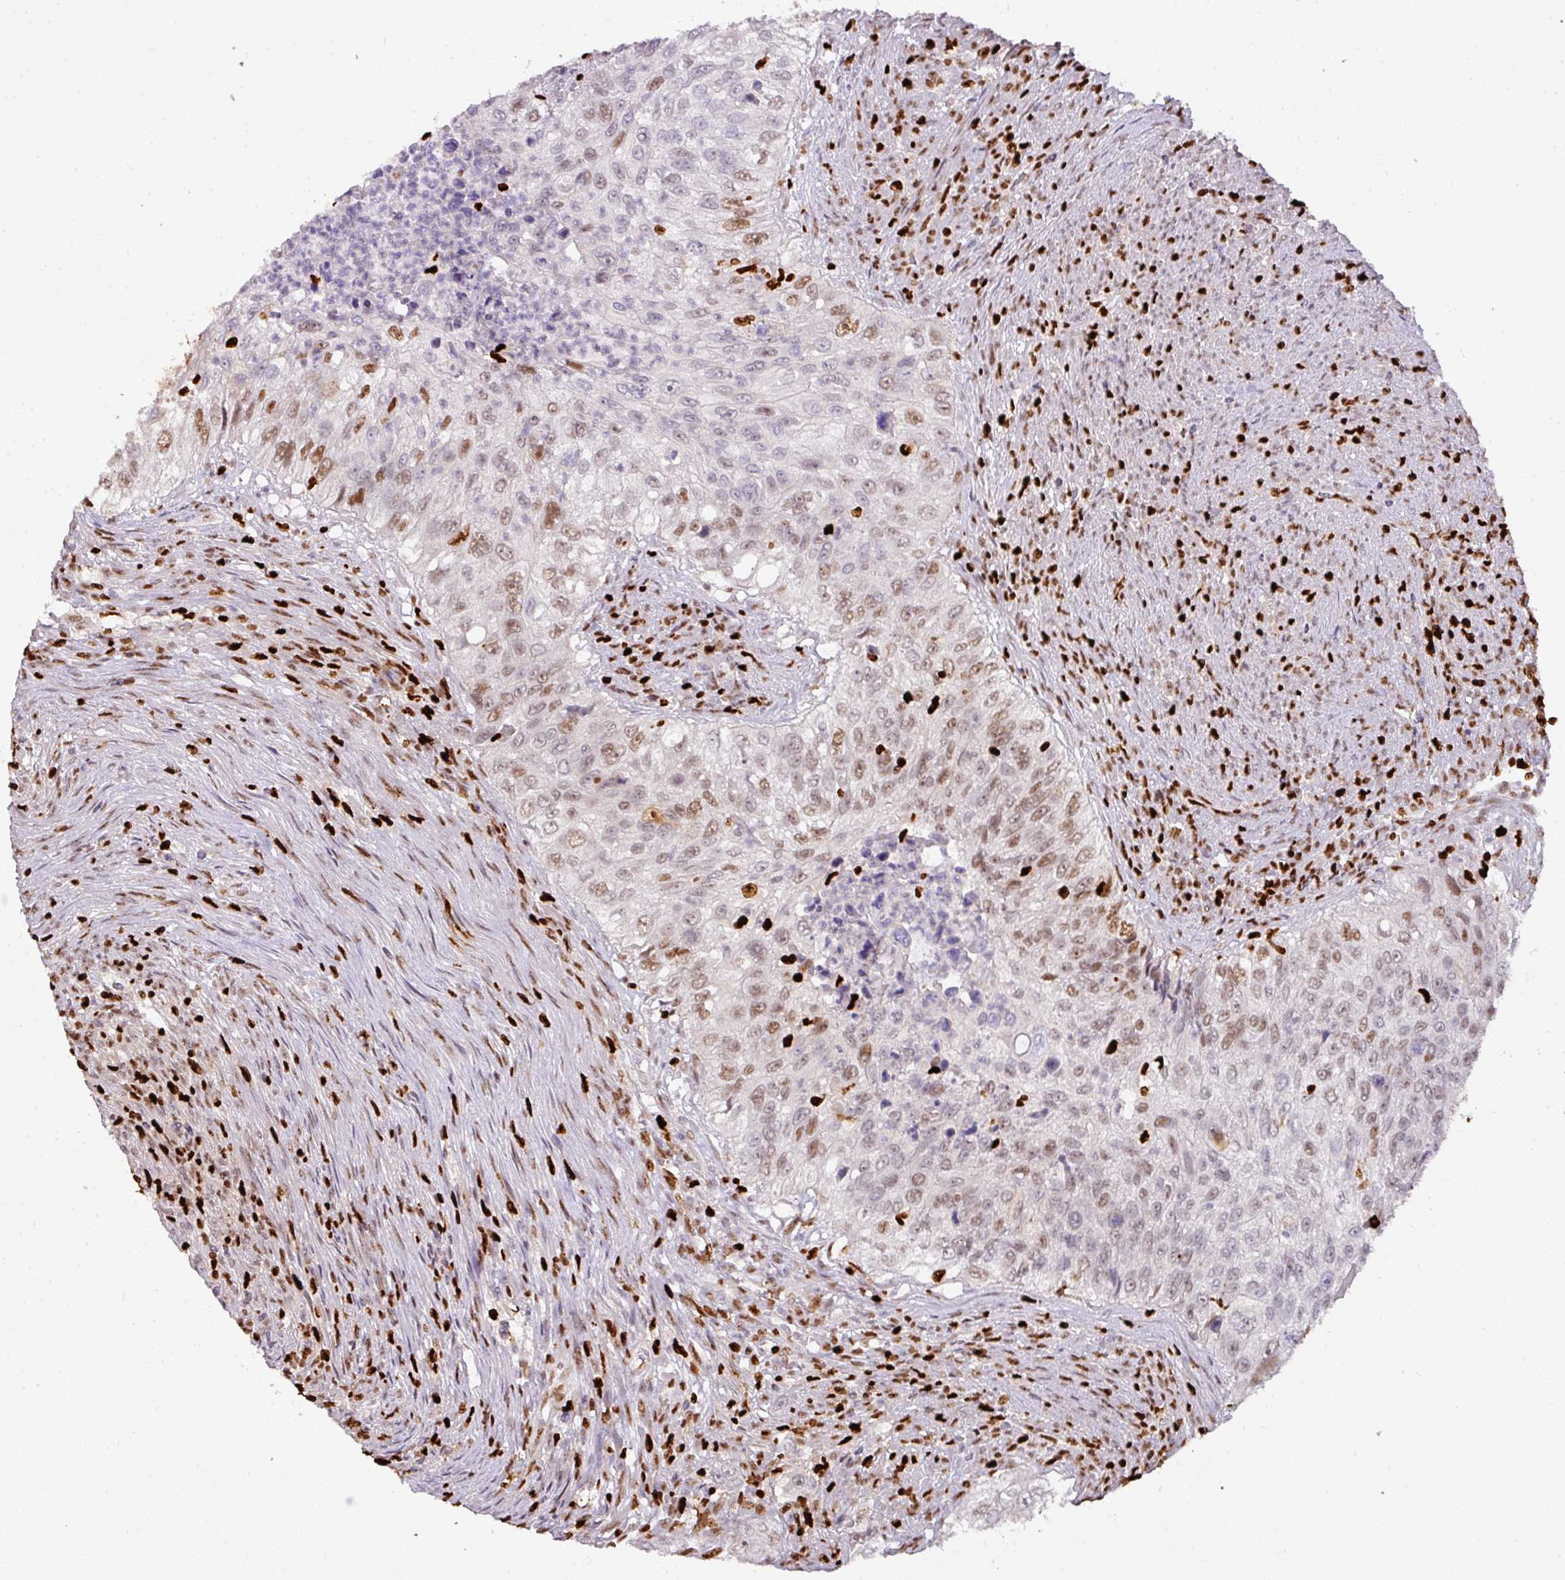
{"staining": {"intensity": "moderate", "quantity": "25%-75%", "location": "nuclear"}, "tissue": "urothelial cancer", "cell_type": "Tumor cells", "image_type": "cancer", "snomed": [{"axis": "morphology", "description": "Urothelial carcinoma, High grade"}, {"axis": "topography", "description": "Urinary bladder"}], "caption": "Immunohistochemistry micrograph of urothelial cancer stained for a protein (brown), which displays medium levels of moderate nuclear positivity in approximately 25%-75% of tumor cells.", "gene": "SAMHD1", "patient": {"sex": "female", "age": 60}}